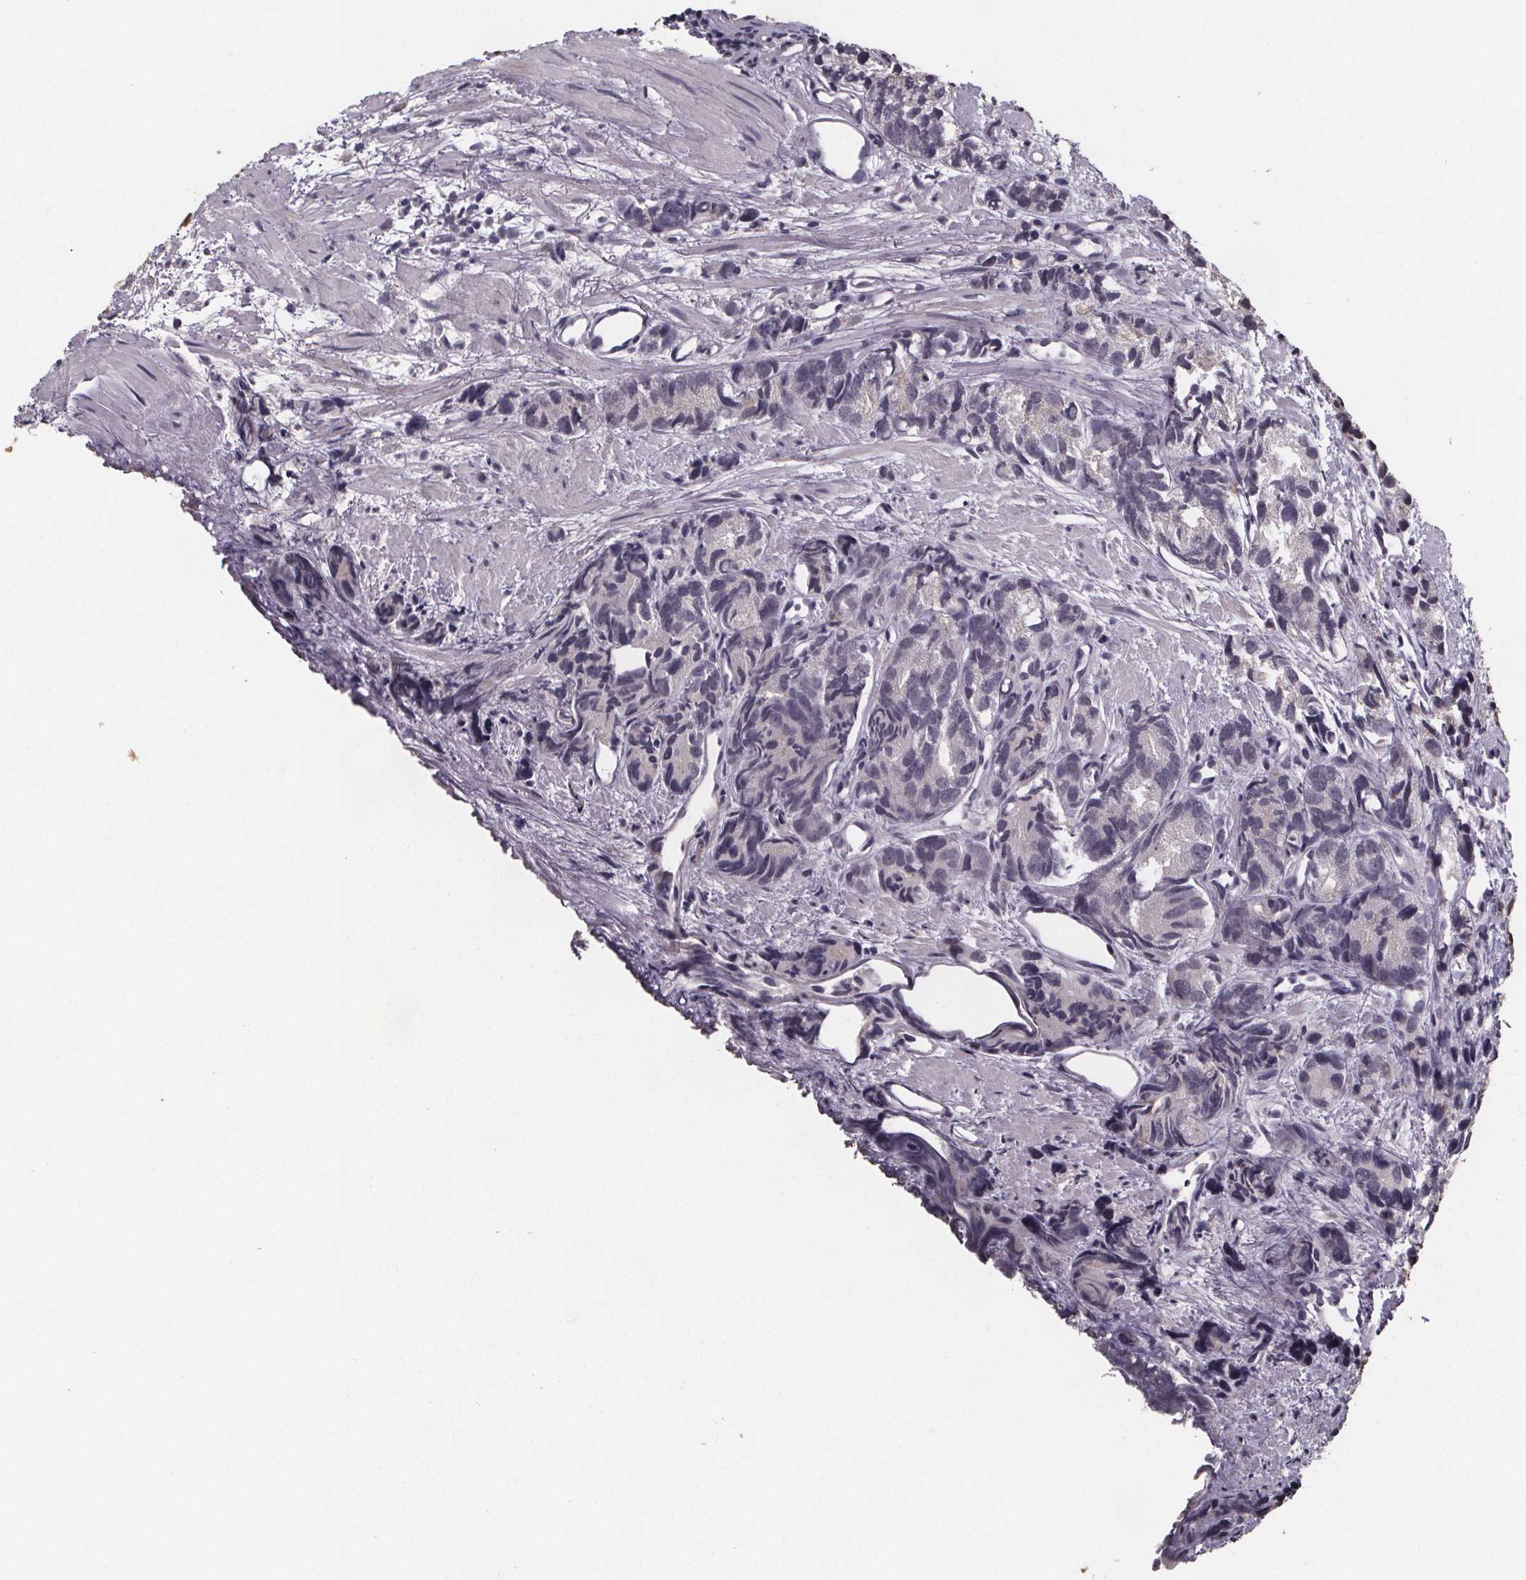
{"staining": {"intensity": "negative", "quantity": "none", "location": "none"}, "tissue": "prostate cancer", "cell_type": "Tumor cells", "image_type": "cancer", "snomed": [{"axis": "morphology", "description": "Adenocarcinoma, High grade"}, {"axis": "topography", "description": "Prostate"}], "caption": "Micrograph shows no significant protein expression in tumor cells of prostate cancer.", "gene": "U2SURP", "patient": {"sex": "male", "age": 77}}